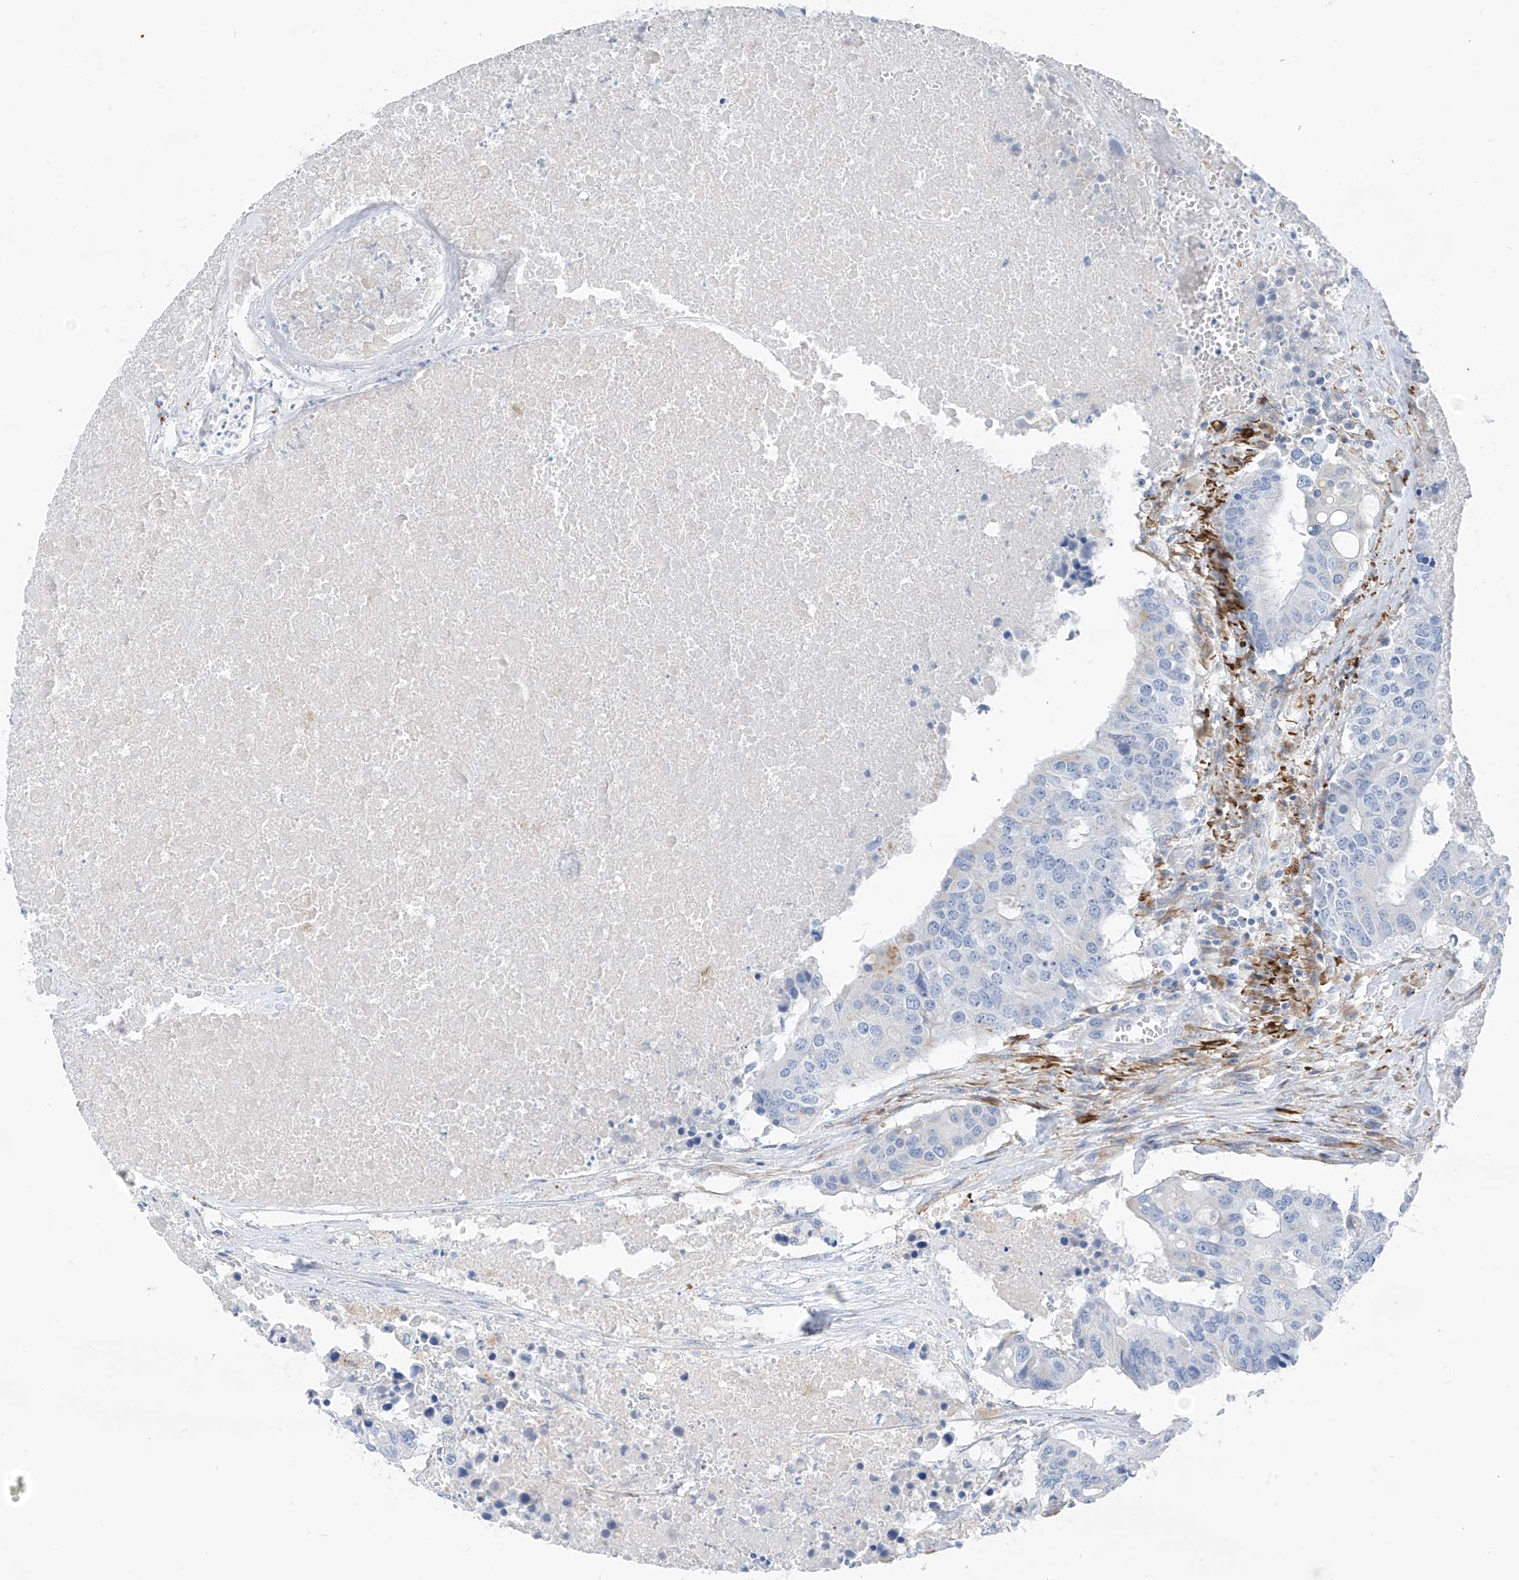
{"staining": {"intensity": "negative", "quantity": "none", "location": "none"}, "tissue": "colorectal cancer", "cell_type": "Tumor cells", "image_type": "cancer", "snomed": [{"axis": "morphology", "description": "Adenocarcinoma, NOS"}, {"axis": "topography", "description": "Colon"}], "caption": "Micrograph shows no protein staining in tumor cells of colorectal cancer (adenocarcinoma) tissue.", "gene": "GLMP", "patient": {"sex": "male", "age": 77}}